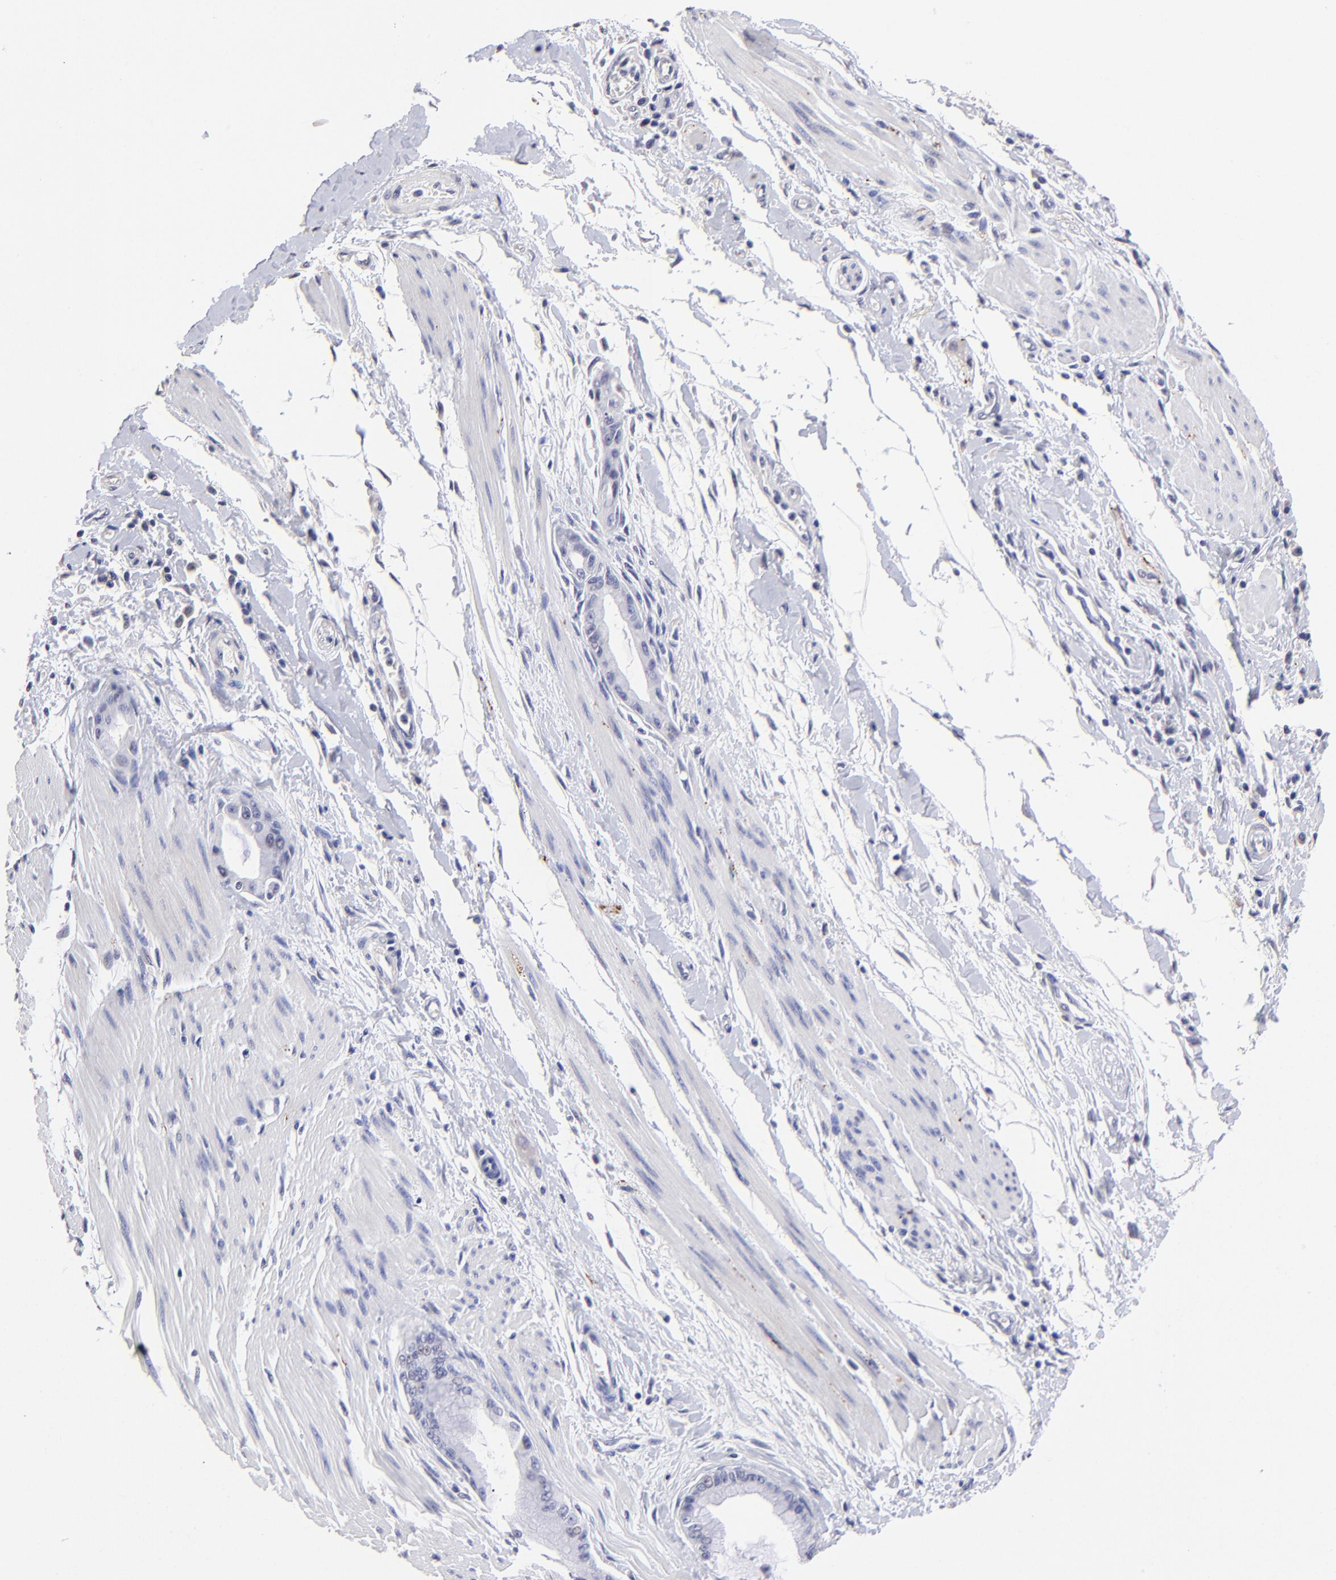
{"staining": {"intensity": "negative", "quantity": "none", "location": "none"}, "tissue": "pancreatic cancer", "cell_type": "Tumor cells", "image_type": "cancer", "snomed": [{"axis": "morphology", "description": "Adenocarcinoma, NOS"}, {"axis": "topography", "description": "Pancreas"}], "caption": "Pancreatic cancer stained for a protein using immunohistochemistry (IHC) shows no staining tumor cells.", "gene": "DNMT1", "patient": {"sex": "male", "age": 59}}